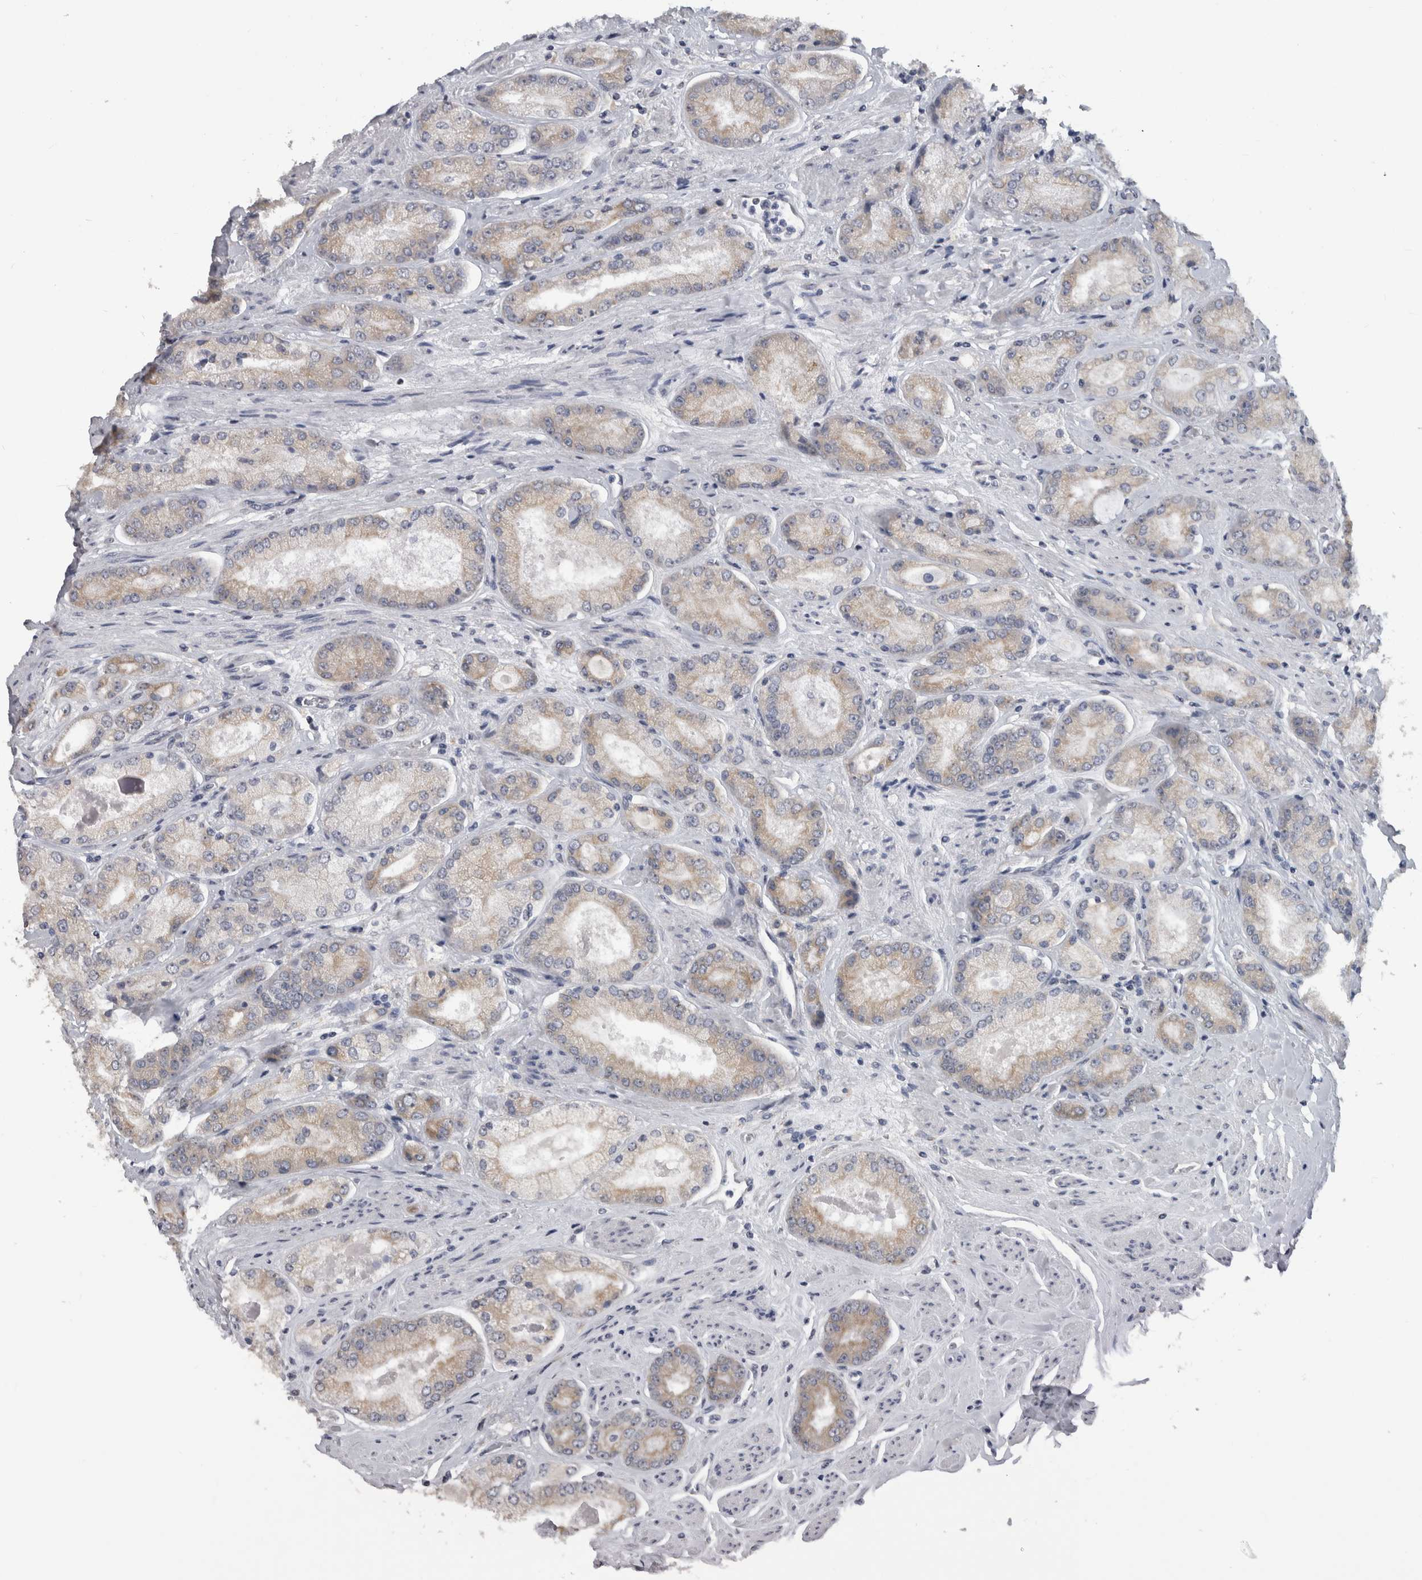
{"staining": {"intensity": "weak", "quantity": "25%-75%", "location": "cytoplasmic/membranous"}, "tissue": "prostate cancer", "cell_type": "Tumor cells", "image_type": "cancer", "snomed": [{"axis": "morphology", "description": "Adenocarcinoma, High grade"}, {"axis": "topography", "description": "Prostate"}], "caption": "Human prostate cancer stained with a brown dye shows weak cytoplasmic/membranous positive expression in about 25%-75% of tumor cells.", "gene": "TMEM242", "patient": {"sex": "male", "age": 58}}